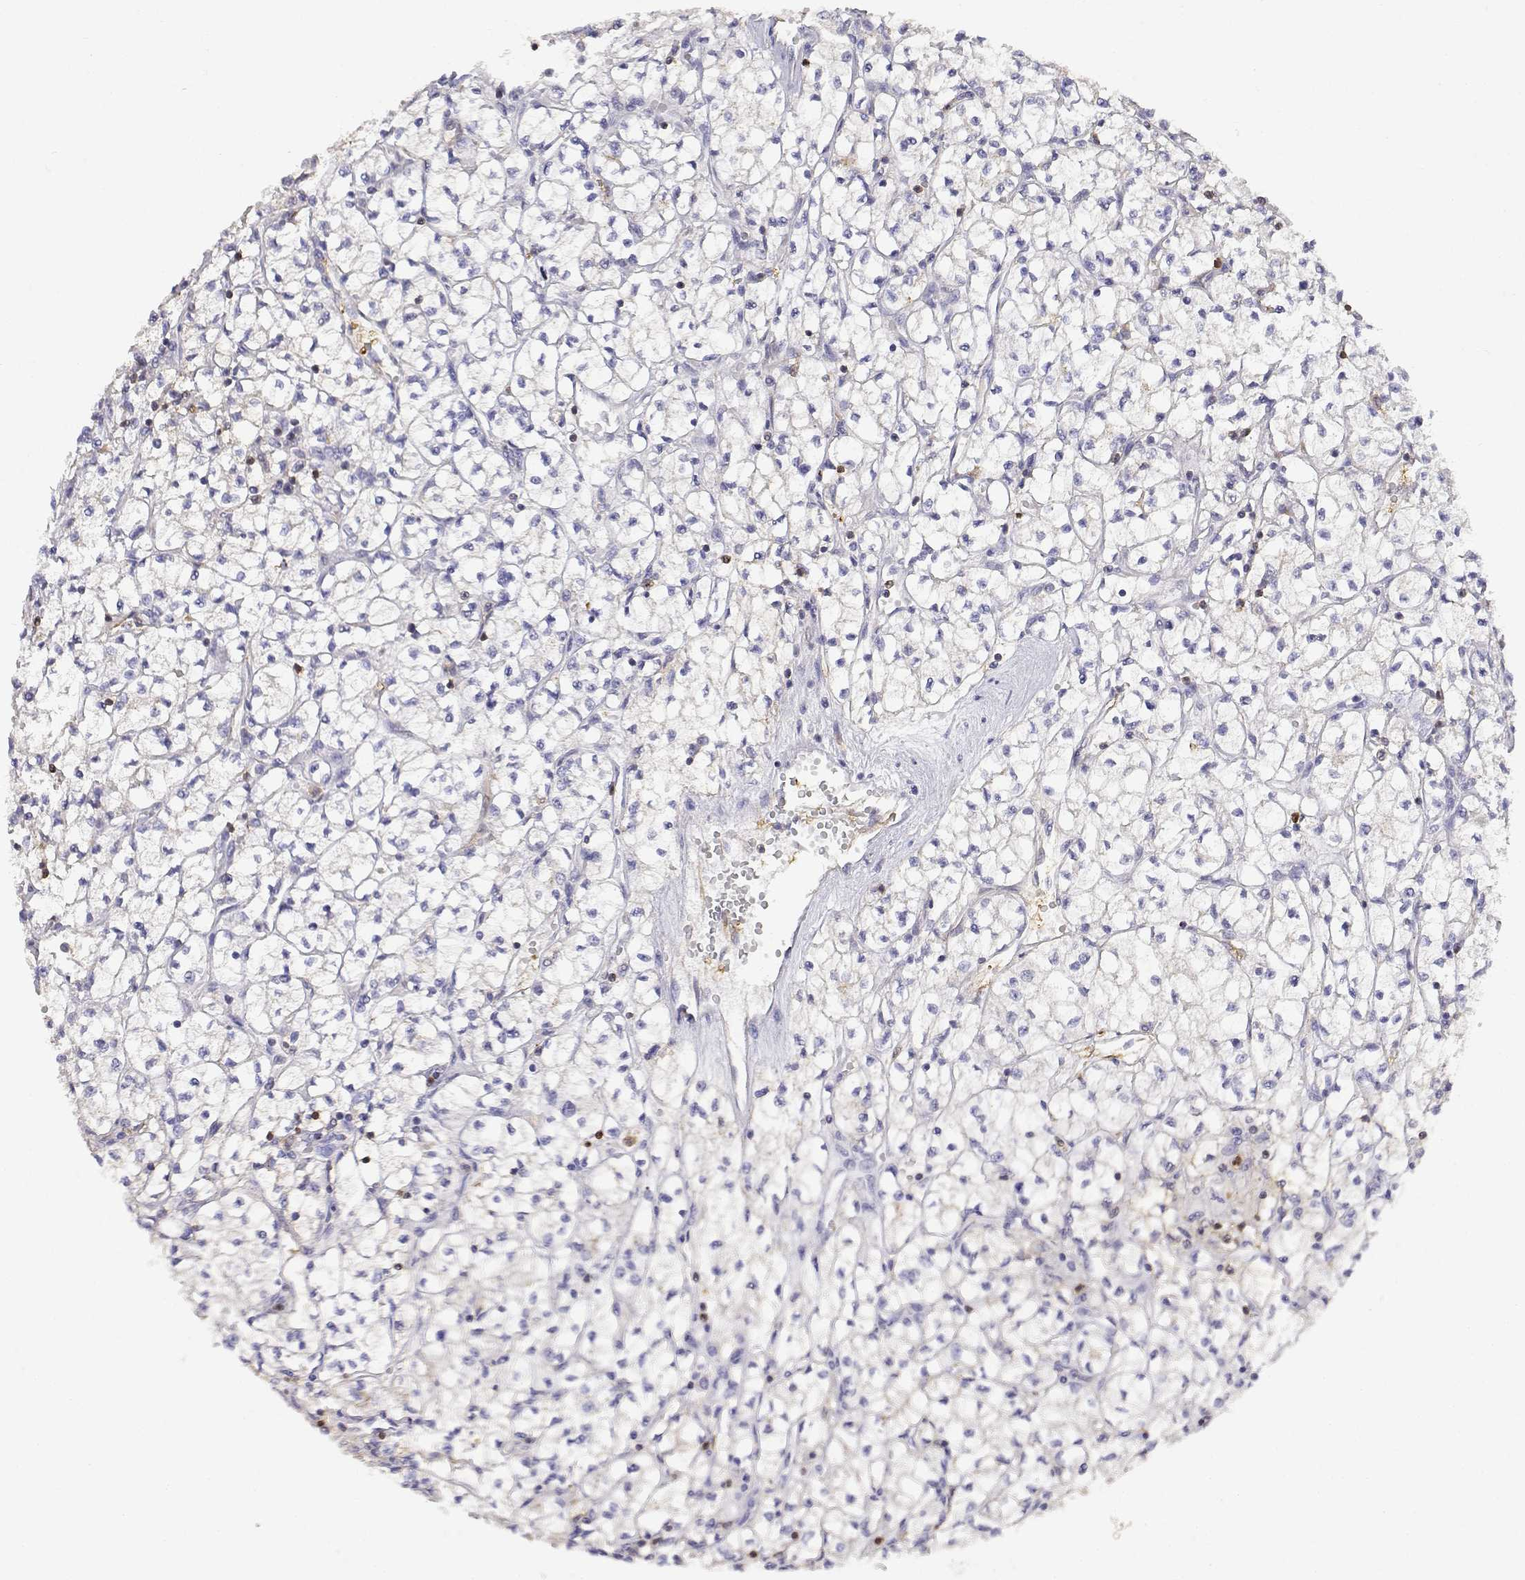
{"staining": {"intensity": "negative", "quantity": "none", "location": "none"}, "tissue": "renal cancer", "cell_type": "Tumor cells", "image_type": "cancer", "snomed": [{"axis": "morphology", "description": "Adenocarcinoma, NOS"}, {"axis": "topography", "description": "Kidney"}], "caption": "Tumor cells show no significant protein positivity in renal cancer.", "gene": "ADA", "patient": {"sex": "female", "age": 64}}